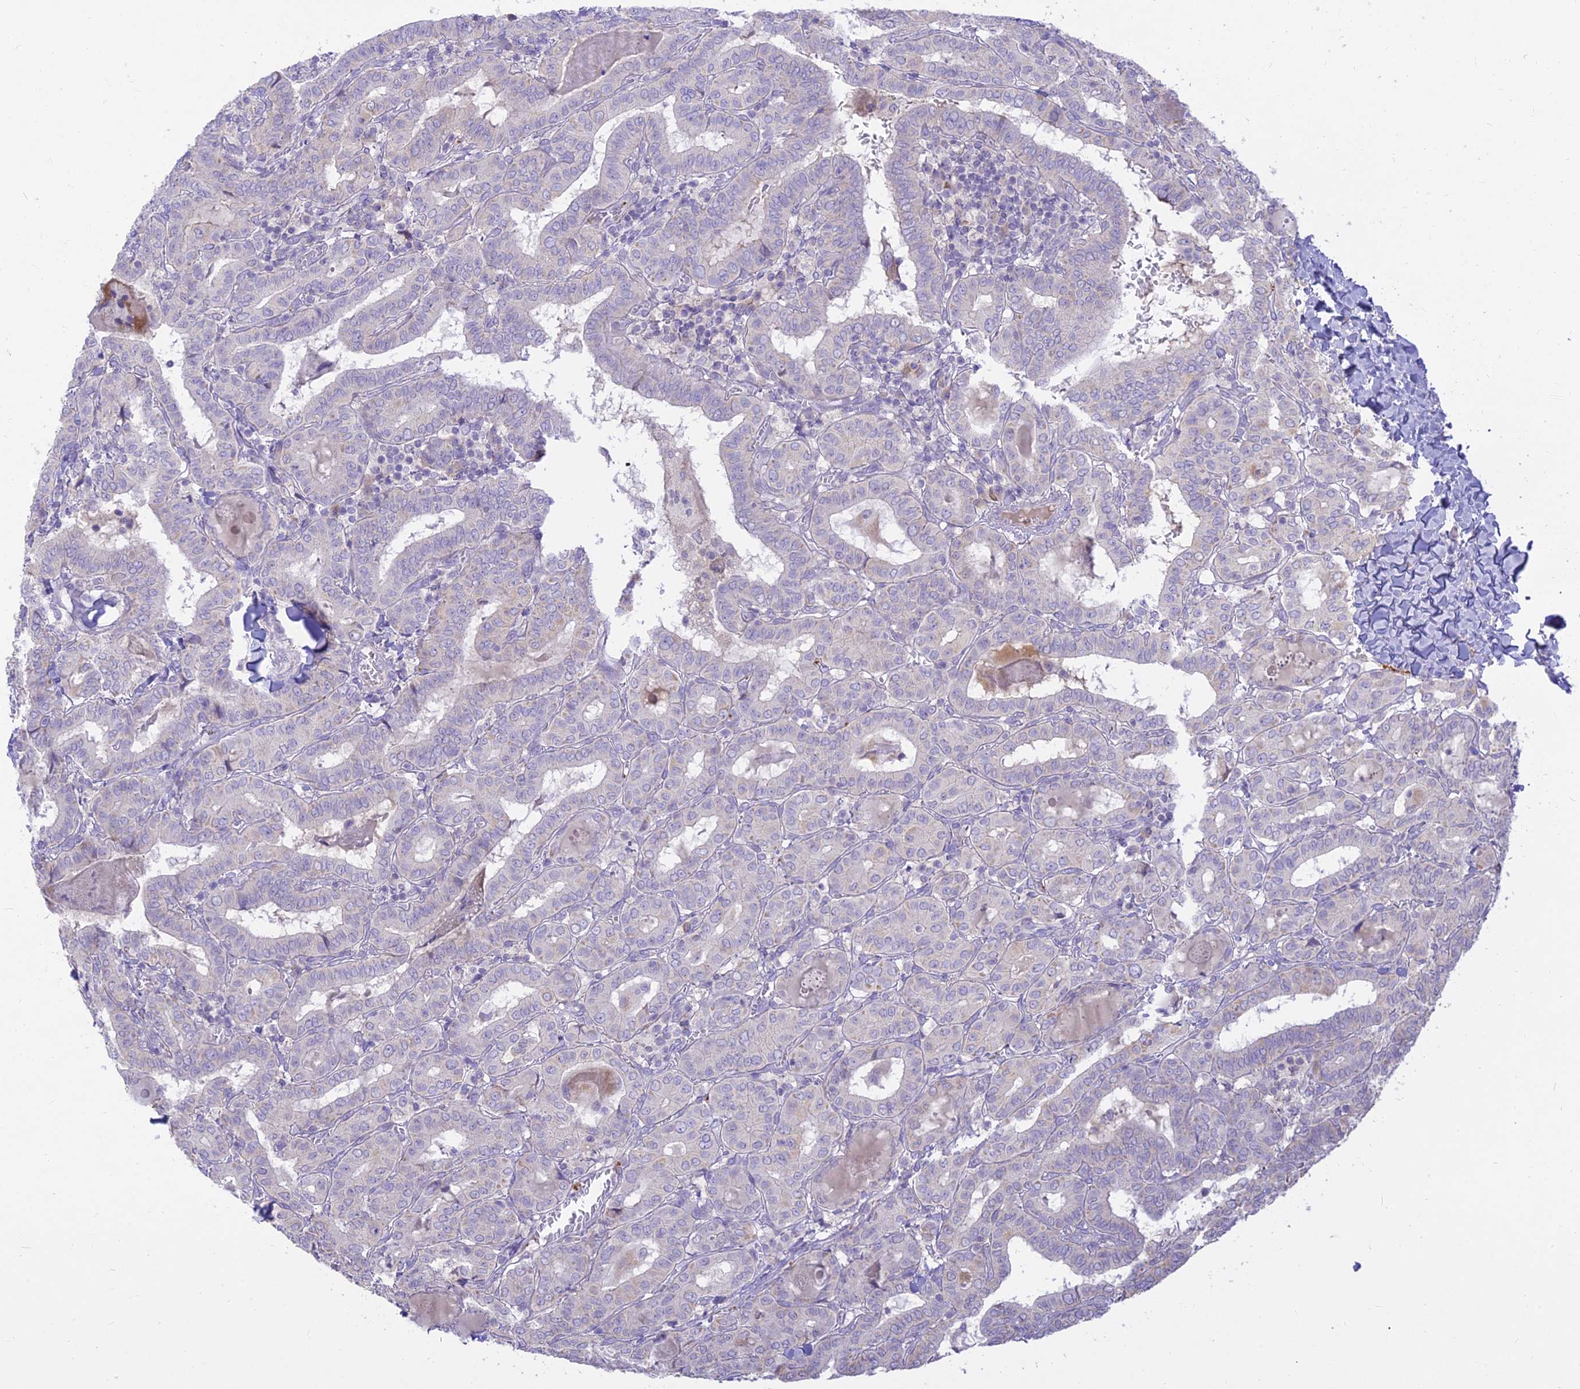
{"staining": {"intensity": "negative", "quantity": "none", "location": "none"}, "tissue": "thyroid cancer", "cell_type": "Tumor cells", "image_type": "cancer", "snomed": [{"axis": "morphology", "description": "Papillary adenocarcinoma, NOS"}, {"axis": "topography", "description": "Thyroid gland"}], "caption": "The histopathology image reveals no significant staining in tumor cells of thyroid cancer (papillary adenocarcinoma). The staining is performed using DAB (3,3'-diaminobenzidine) brown chromogen with nuclei counter-stained in using hematoxylin.", "gene": "TMEM40", "patient": {"sex": "female", "age": 72}}